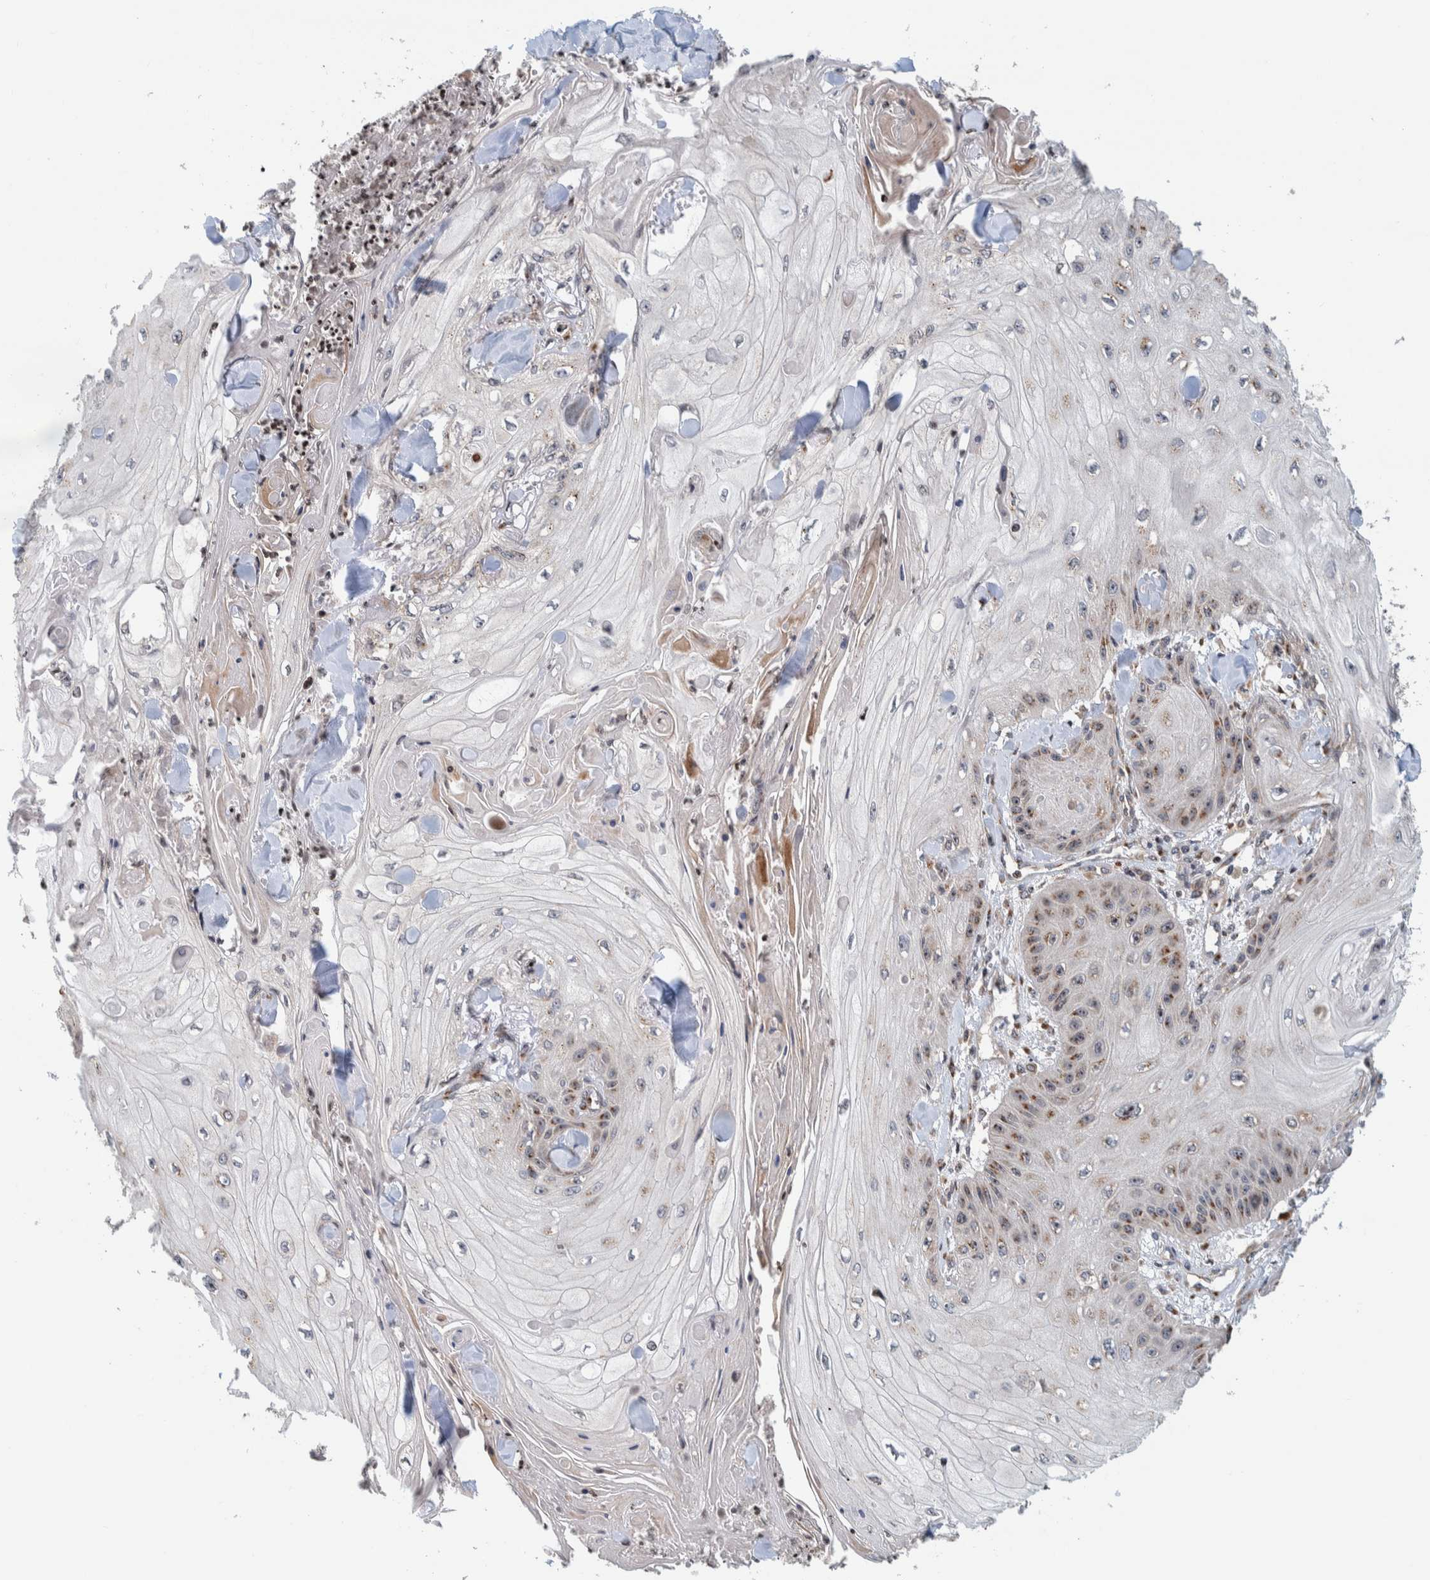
{"staining": {"intensity": "weak", "quantity": "<25%", "location": "cytoplasmic/membranous,nuclear"}, "tissue": "skin cancer", "cell_type": "Tumor cells", "image_type": "cancer", "snomed": [{"axis": "morphology", "description": "Squamous cell carcinoma, NOS"}, {"axis": "topography", "description": "Skin"}], "caption": "An immunohistochemistry histopathology image of skin squamous cell carcinoma is shown. There is no staining in tumor cells of skin squamous cell carcinoma.", "gene": "CCDC182", "patient": {"sex": "male", "age": 74}}